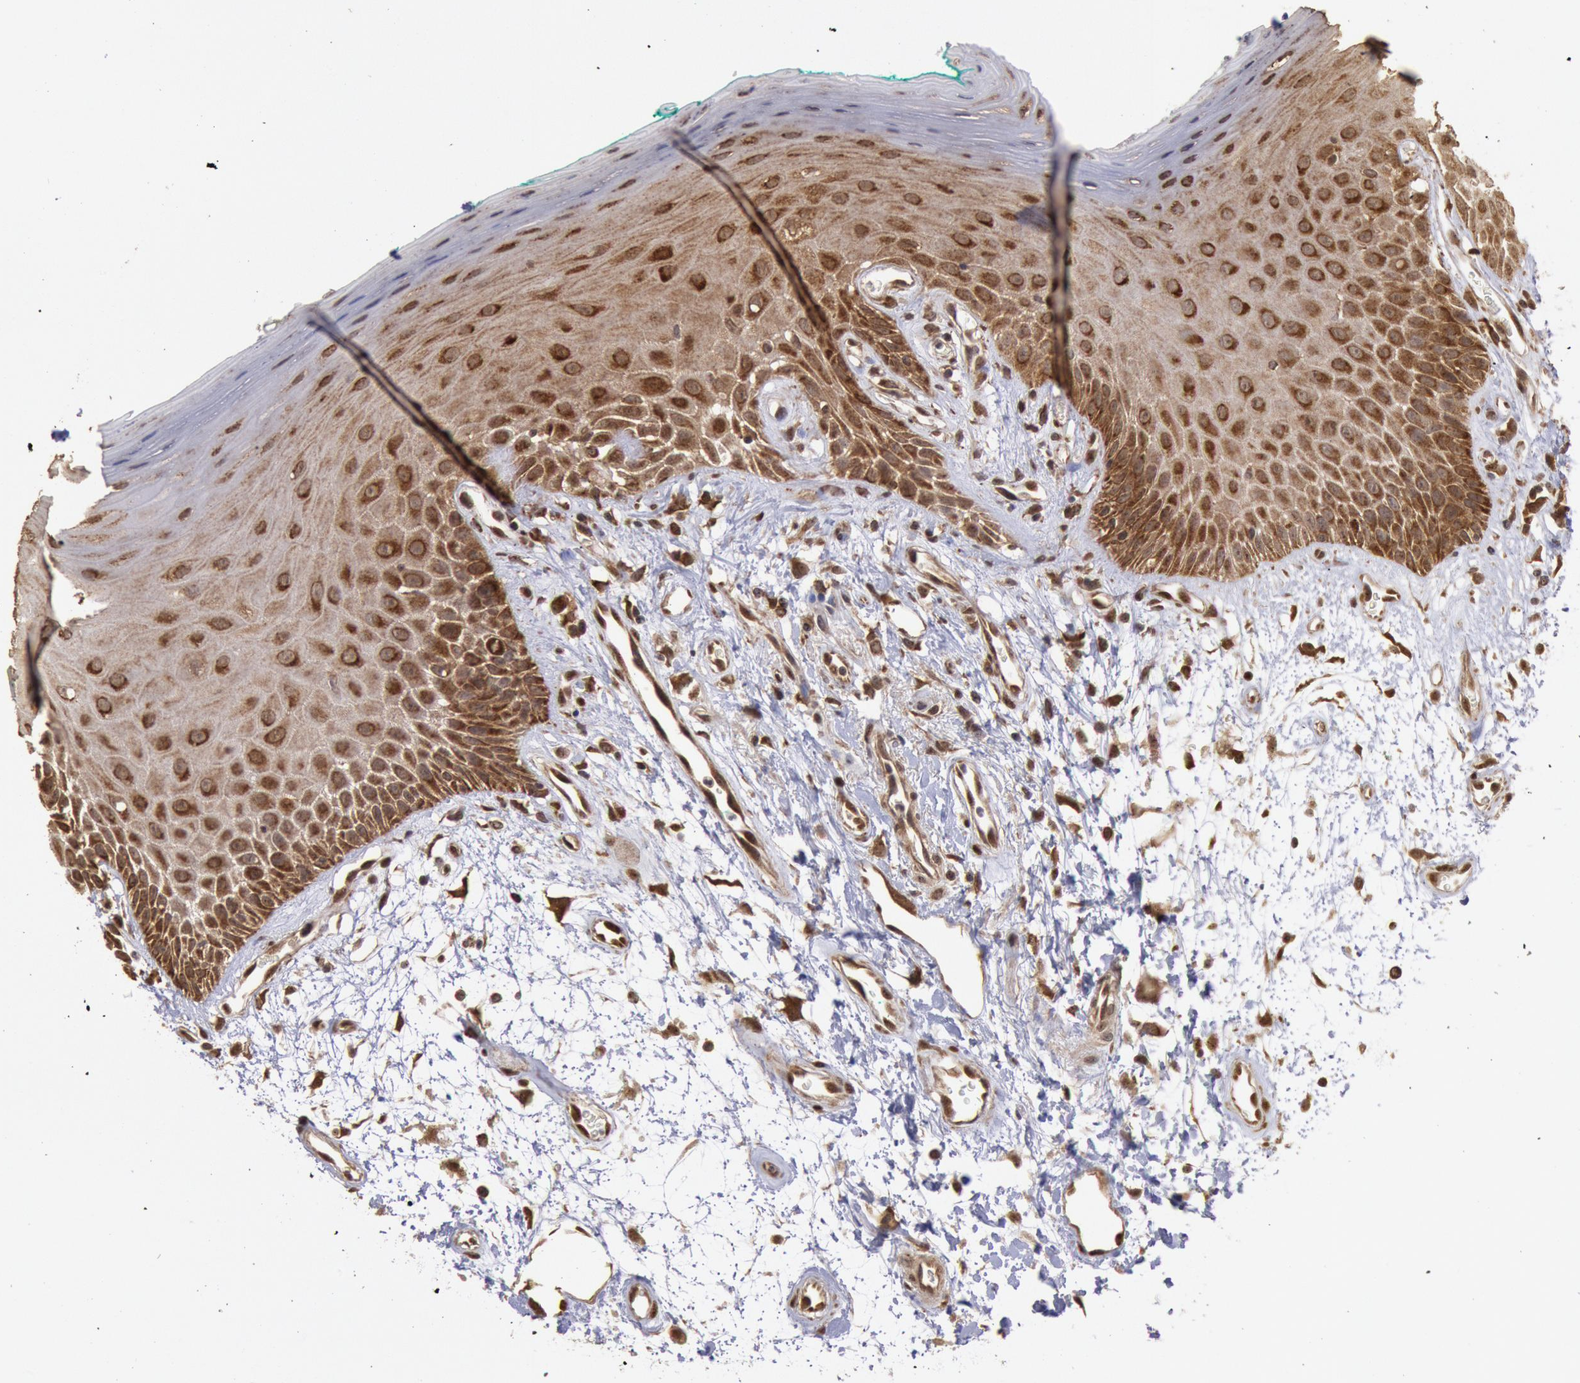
{"staining": {"intensity": "moderate", "quantity": ">75%", "location": "cytoplasmic/membranous"}, "tissue": "oral mucosa", "cell_type": "Squamous epithelial cells", "image_type": "normal", "snomed": [{"axis": "morphology", "description": "Normal tissue, NOS"}, {"axis": "morphology", "description": "Squamous cell carcinoma, NOS"}, {"axis": "topography", "description": "Skeletal muscle"}, {"axis": "topography", "description": "Oral tissue"}, {"axis": "topography", "description": "Head-Neck"}], "caption": "Brown immunohistochemical staining in benign human oral mucosa demonstrates moderate cytoplasmic/membranous staining in about >75% of squamous epithelial cells.", "gene": "STX17", "patient": {"sex": "female", "age": 84}}